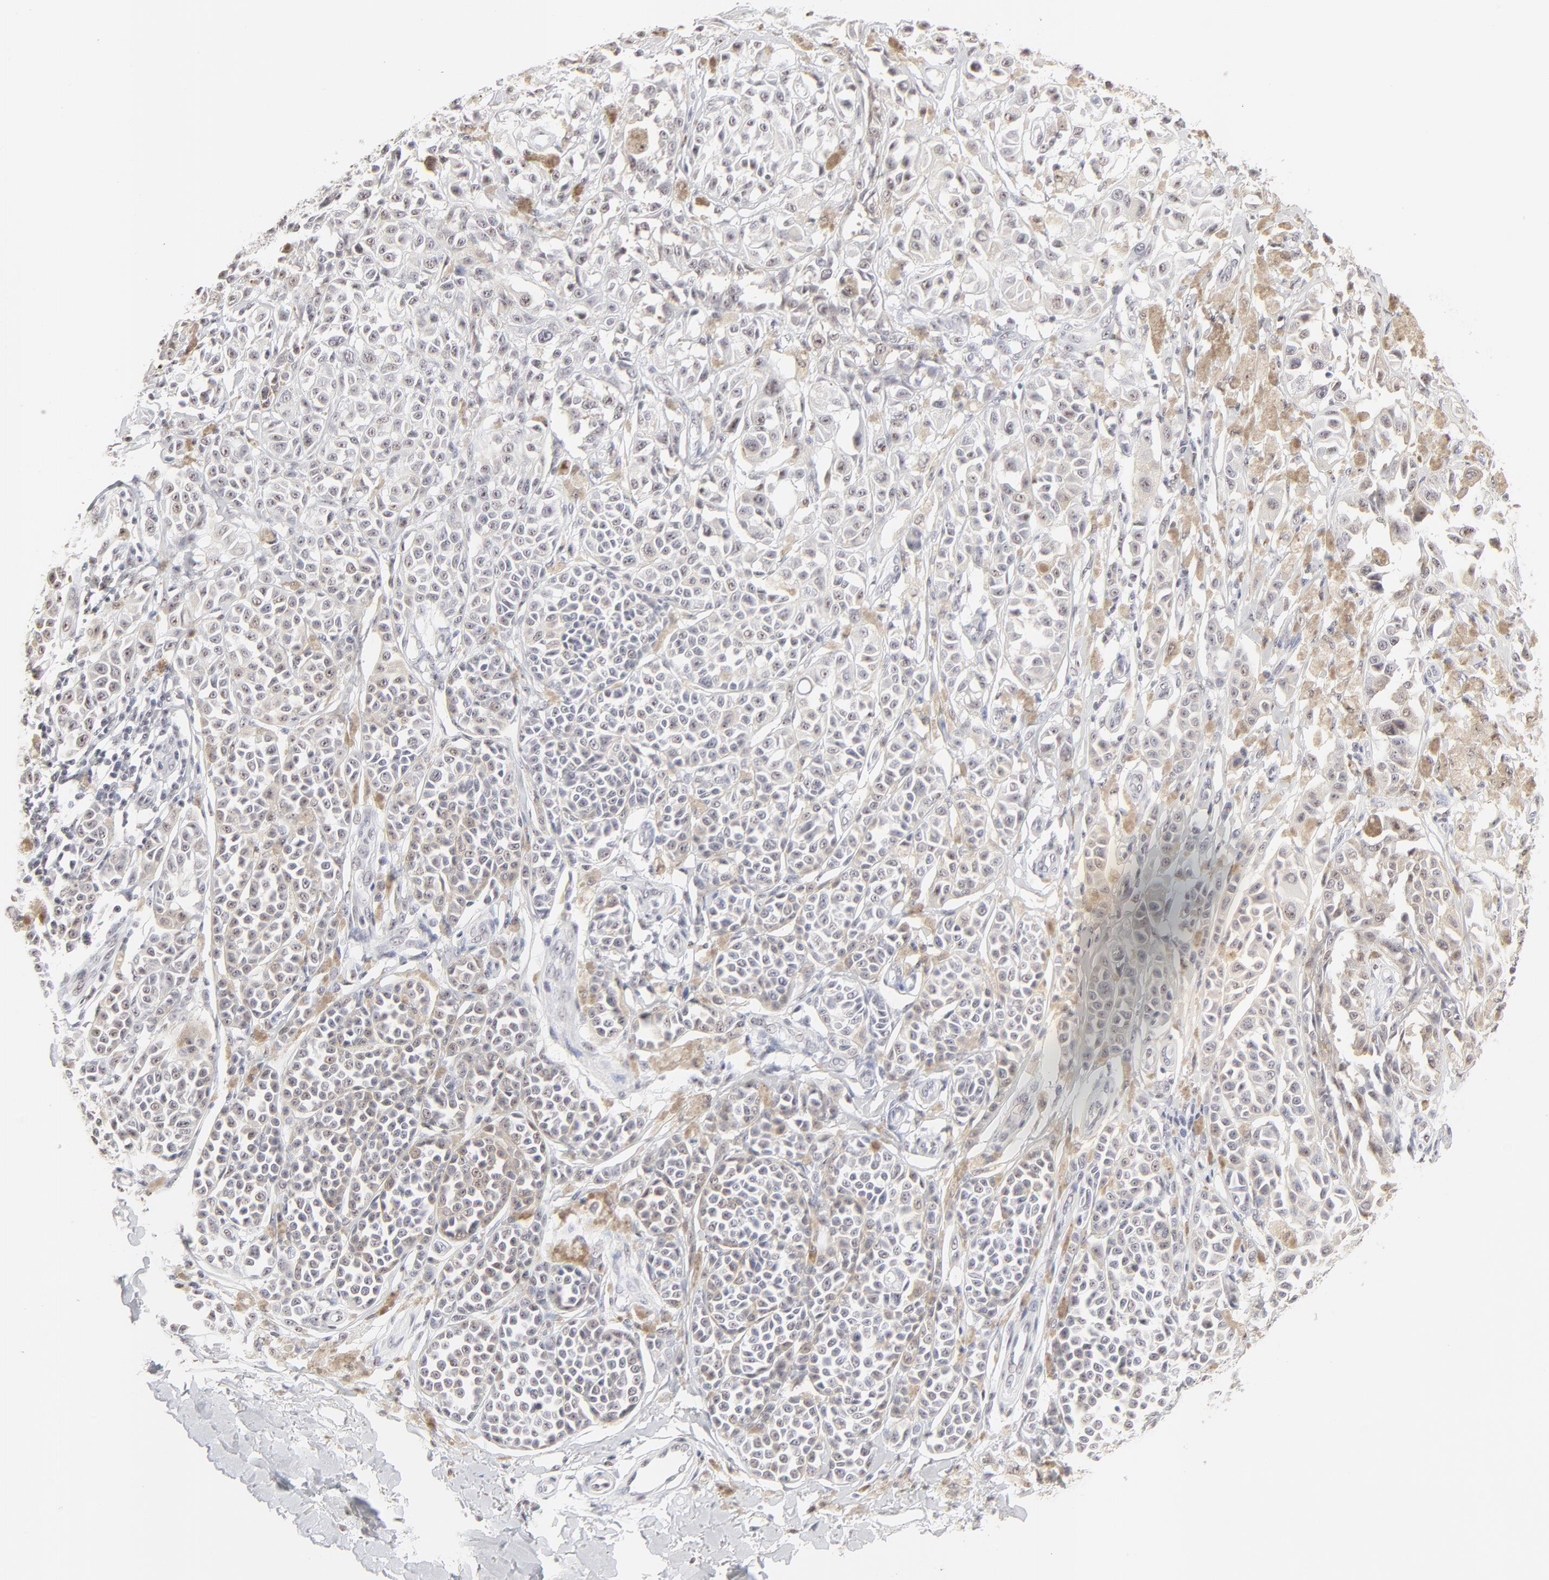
{"staining": {"intensity": "negative", "quantity": "none", "location": "none"}, "tissue": "melanoma", "cell_type": "Tumor cells", "image_type": "cancer", "snomed": [{"axis": "morphology", "description": "Malignant melanoma, NOS"}, {"axis": "topography", "description": "Skin"}], "caption": "Micrograph shows no protein expression in tumor cells of melanoma tissue.", "gene": "NFIL3", "patient": {"sex": "female", "age": 38}}